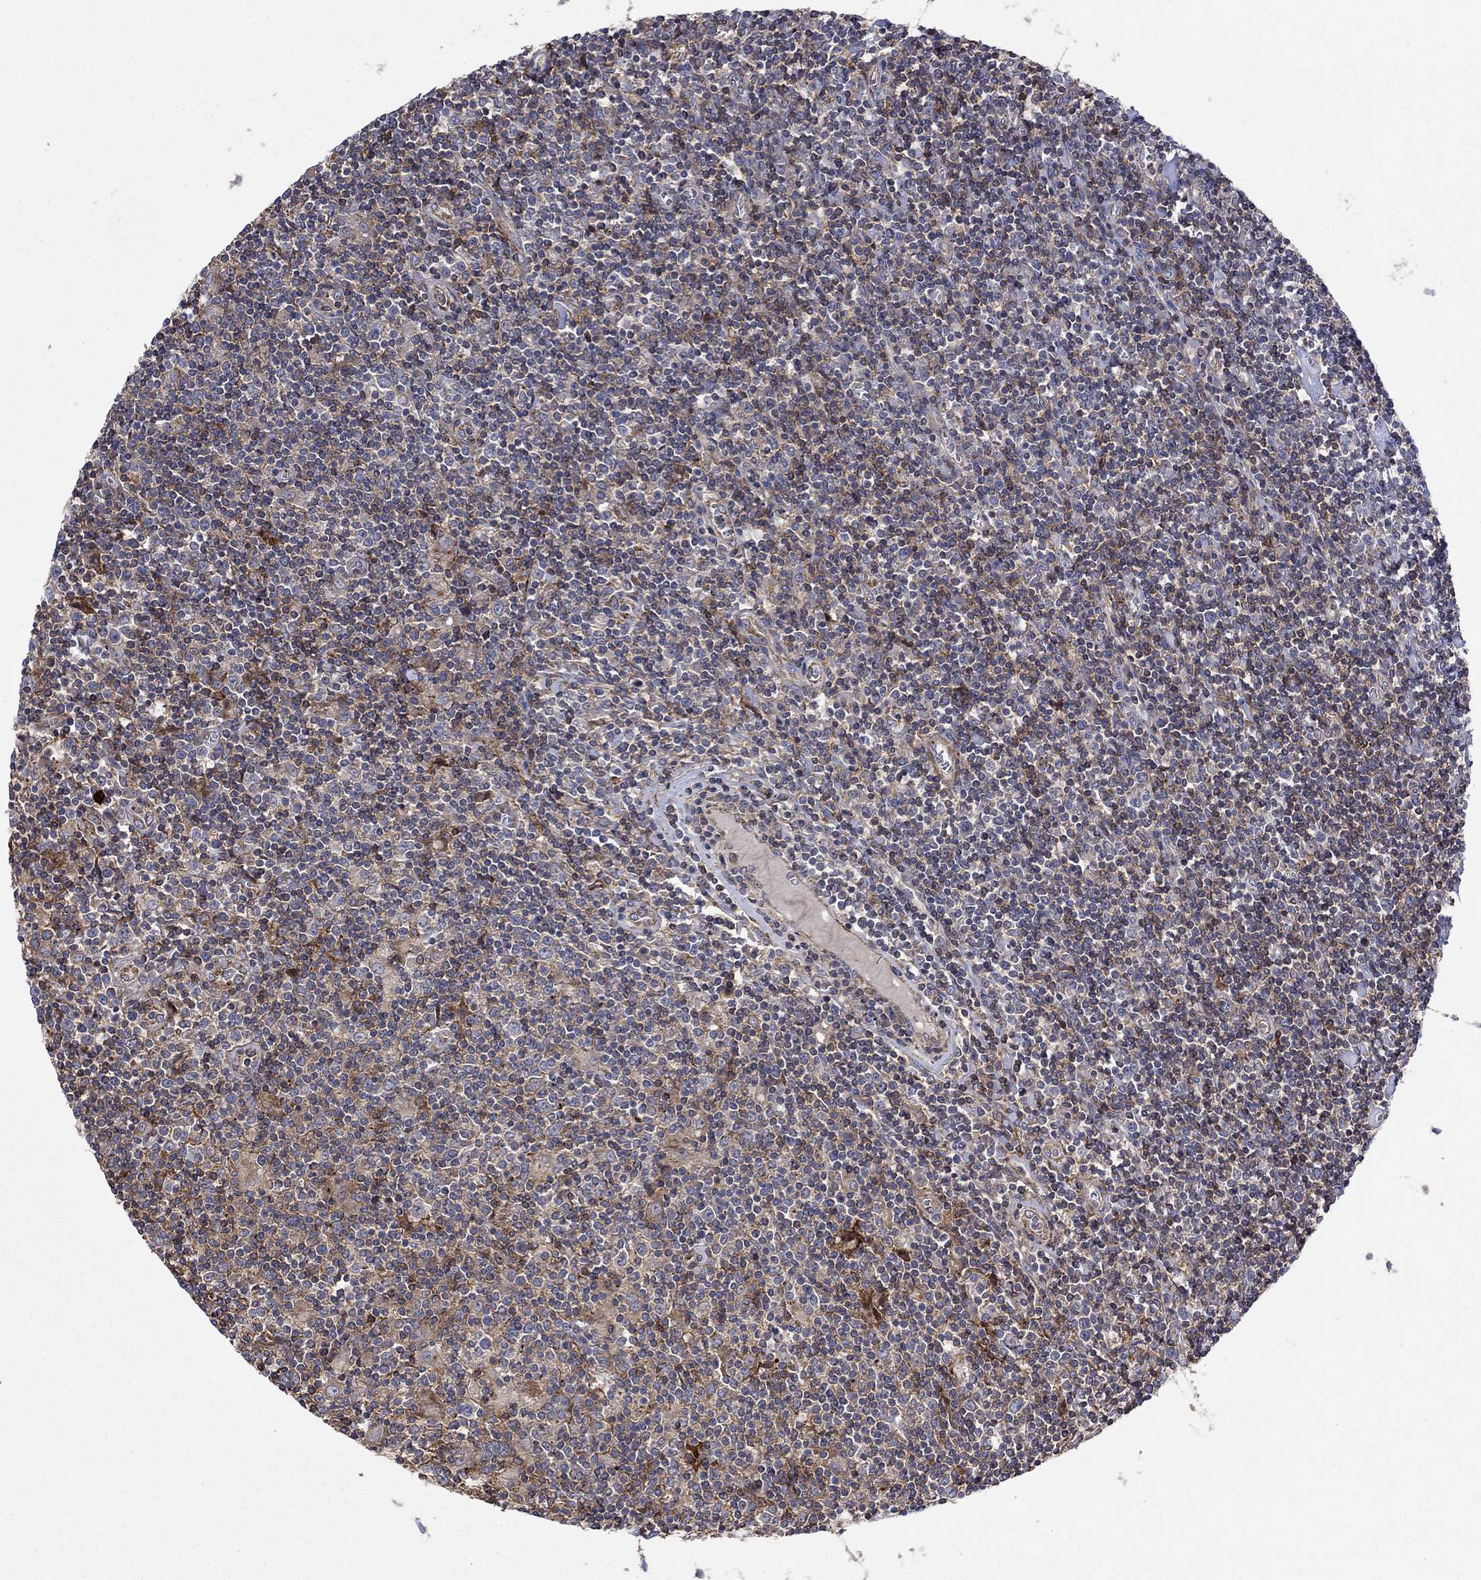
{"staining": {"intensity": "weak", "quantity": "25%-75%", "location": "cytoplasmic/membranous"}, "tissue": "lymphoma", "cell_type": "Tumor cells", "image_type": "cancer", "snomed": [{"axis": "morphology", "description": "Hodgkin's disease, NOS"}, {"axis": "topography", "description": "Lymph node"}], "caption": "Immunohistochemistry histopathology image of human Hodgkin's disease stained for a protein (brown), which demonstrates low levels of weak cytoplasmic/membranous expression in about 25%-75% of tumor cells.", "gene": "PAG1", "patient": {"sex": "male", "age": 40}}